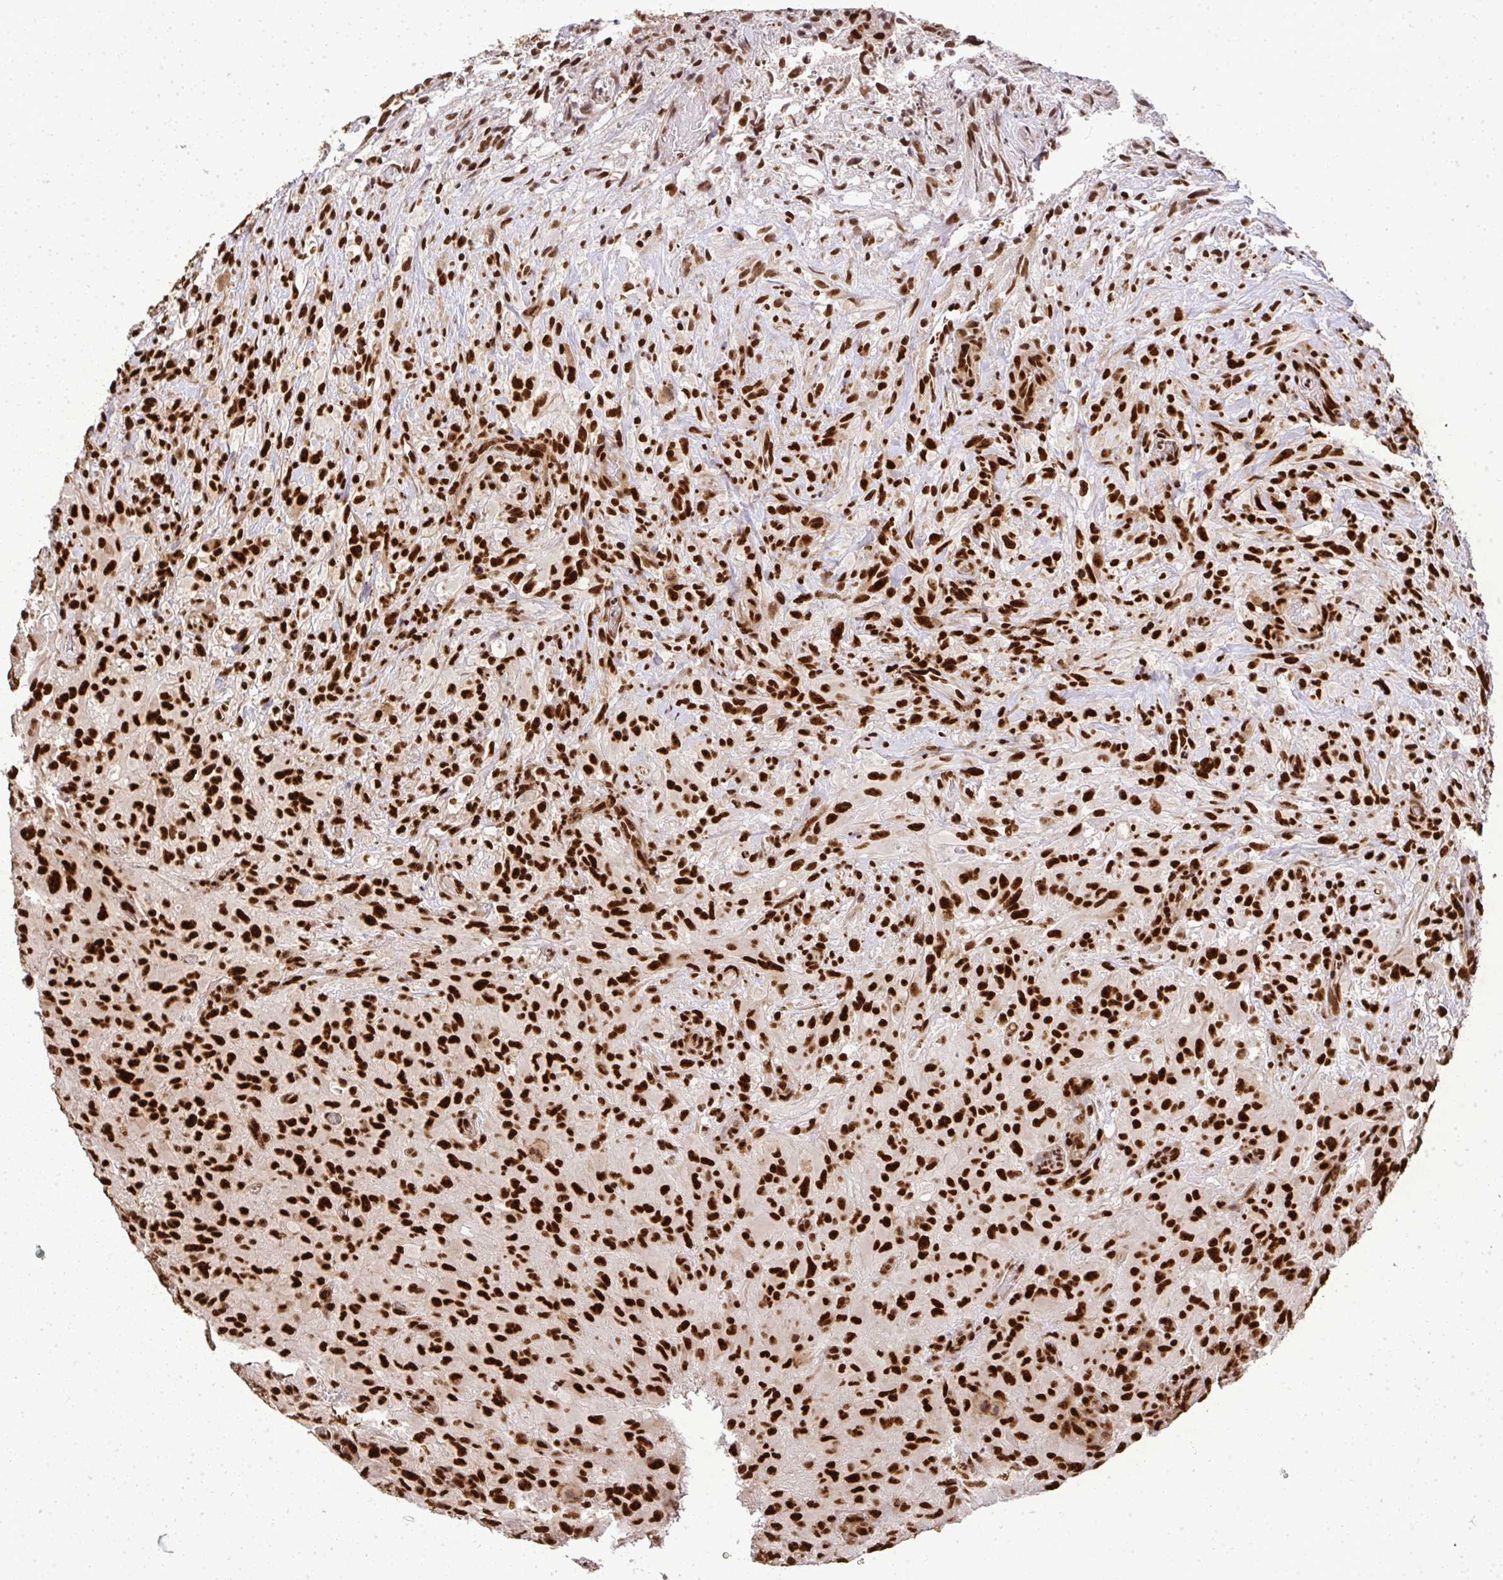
{"staining": {"intensity": "strong", "quantity": ">75%", "location": "nuclear"}, "tissue": "glioma", "cell_type": "Tumor cells", "image_type": "cancer", "snomed": [{"axis": "morphology", "description": "Glioma, malignant, High grade"}, {"axis": "topography", "description": "Brain"}], "caption": "Immunohistochemical staining of human malignant high-grade glioma displays strong nuclear protein staining in approximately >75% of tumor cells. (Stains: DAB (3,3'-diaminobenzidine) in brown, nuclei in blue, Microscopy: brightfield microscopy at high magnification).", "gene": "U2AF1", "patient": {"sex": "male", "age": 71}}